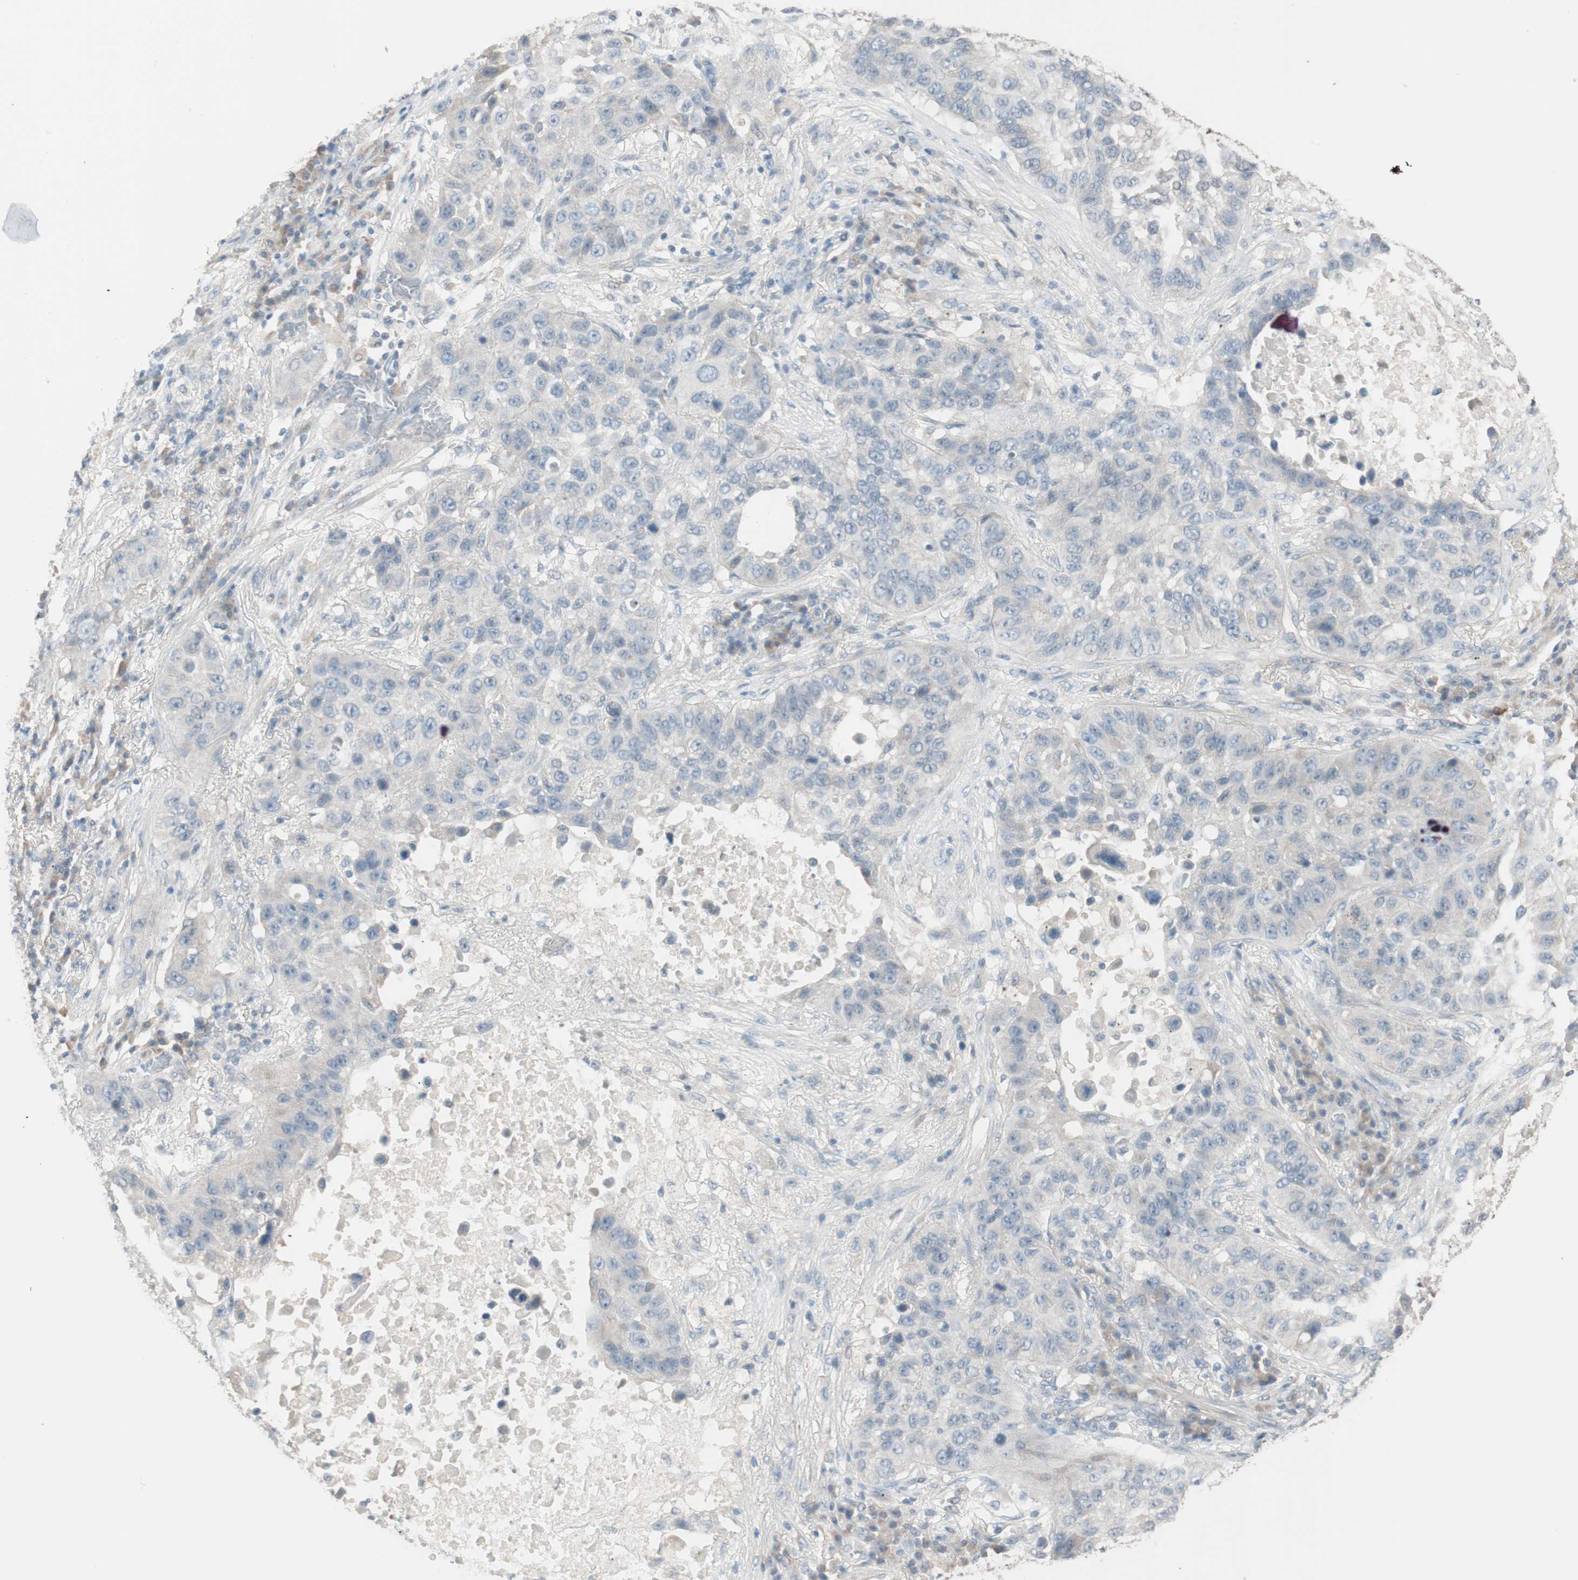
{"staining": {"intensity": "negative", "quantity": "none", "location": "none"}, "tissue": "lung cancer", "cell_type": "Tumor cells", "image_type": "cancer", "snomed": [{"axis": "morphology", "description": "Squamous cell carcinoma, NOS"}, {"axis": "topography", "description": "Lung"}], "caption": "A photomicrograph of human lung cancer (squamous cell carcinoma) is negative for staining in tumor cells. (Immunohistochemistry (ihc), brightfield microscopy, high magnification).", "gene": "KHK", "patient": {"sex": "male", "age": 57}}